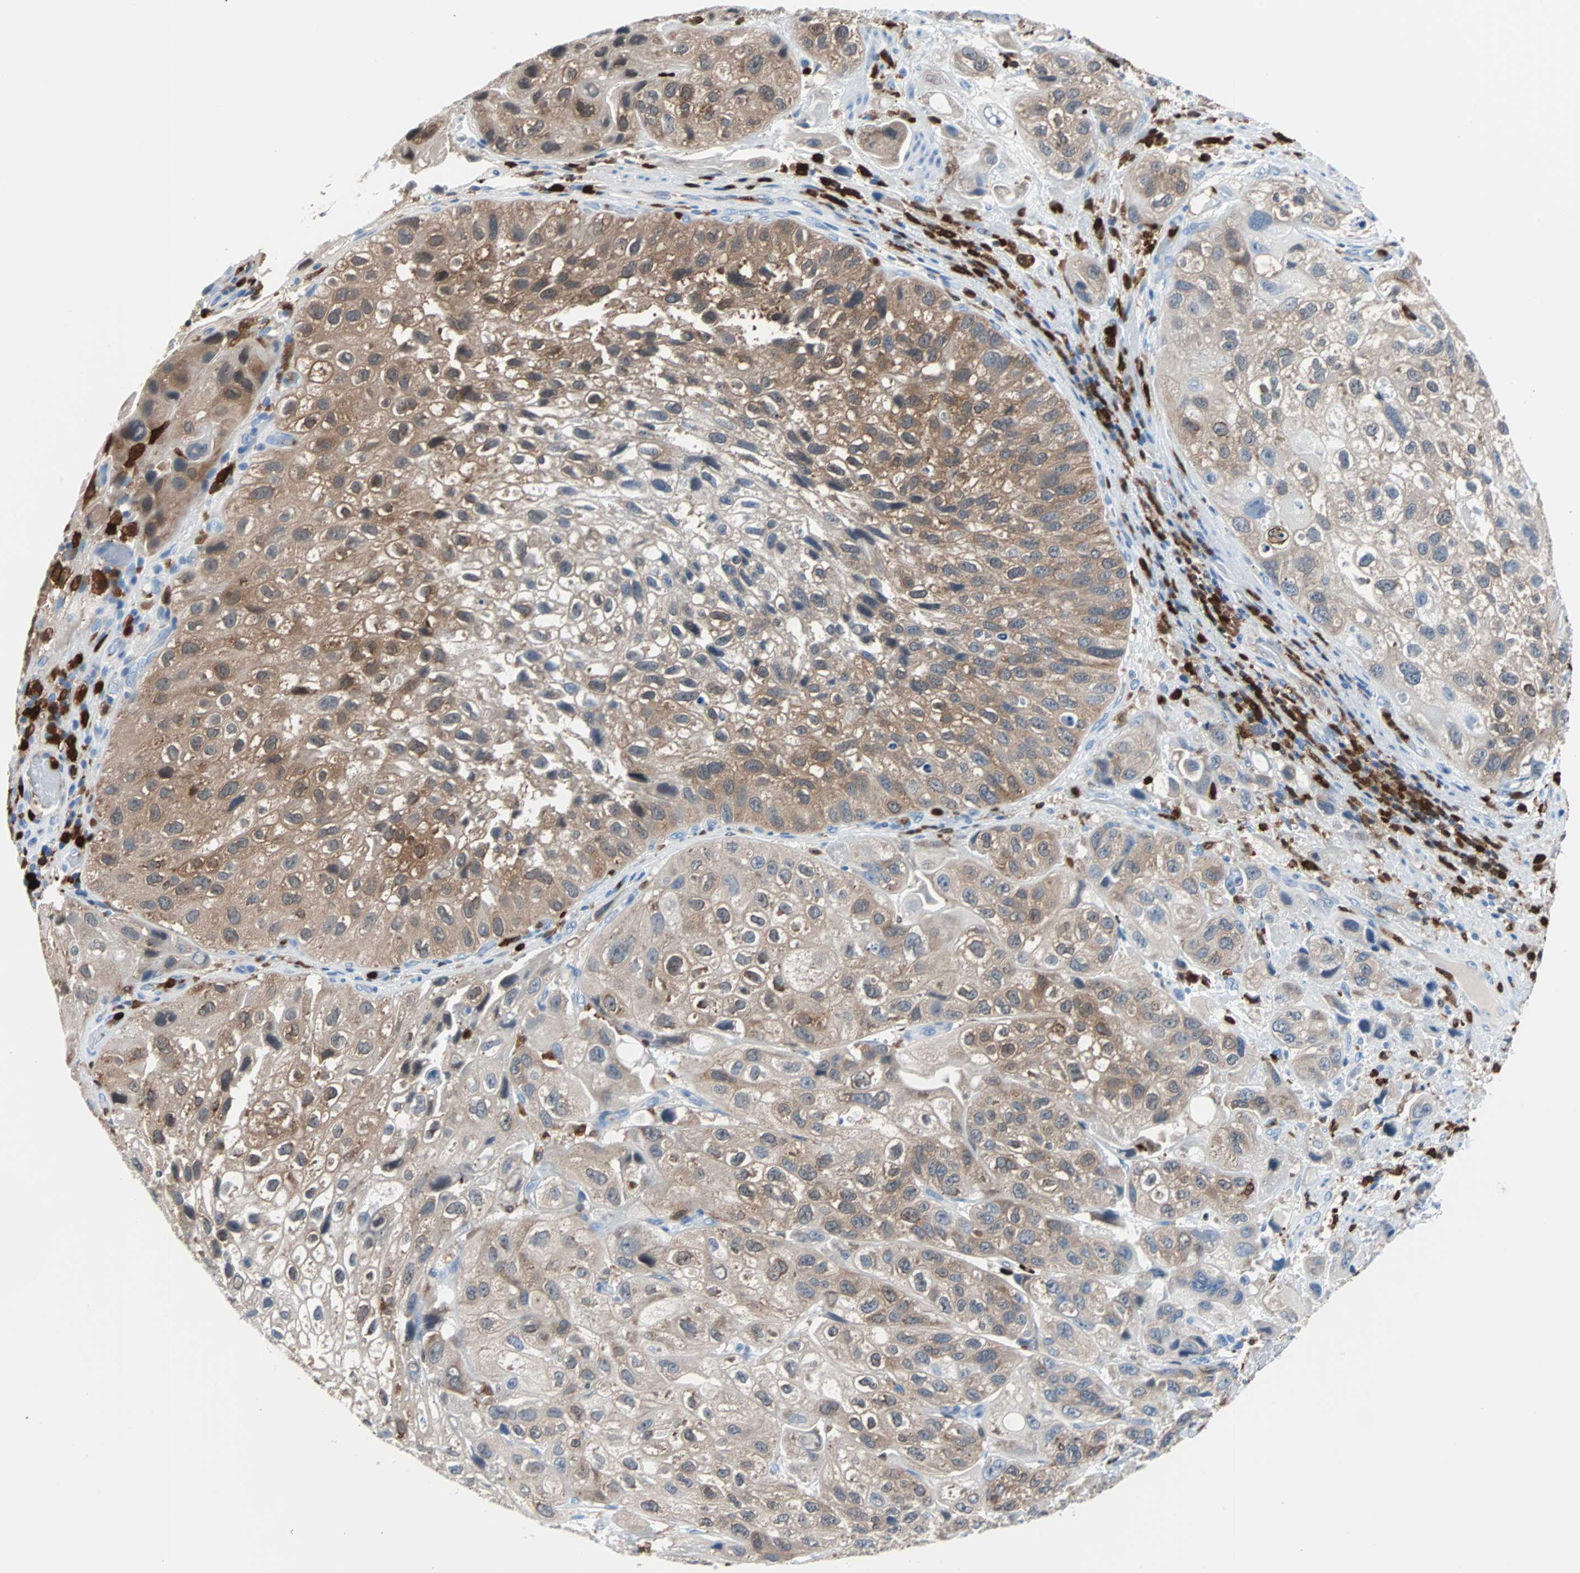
{"staining": {"intensity": "moderate", "quantity": ">75%", "location": "cytoplasmic/membranous"}, "tissue": "urothelial cancer", "cell_type": "Tumor cells", "image_type": "cancer", "snomed": [{"axis": "morphology", "description": "Urothelial carcinoma, High grade"}, {"axis": "topography", "description": "Urinary bladder"}], "caption": "A high-resolution micrograph shows IHC staining of urothelial cancer, which demonstrates moderate cytoplasmic/membranous positivity in approximately >75% of tumor cells.", "gene": "SYK", "patient": {"sex": "female", "age": 64}}